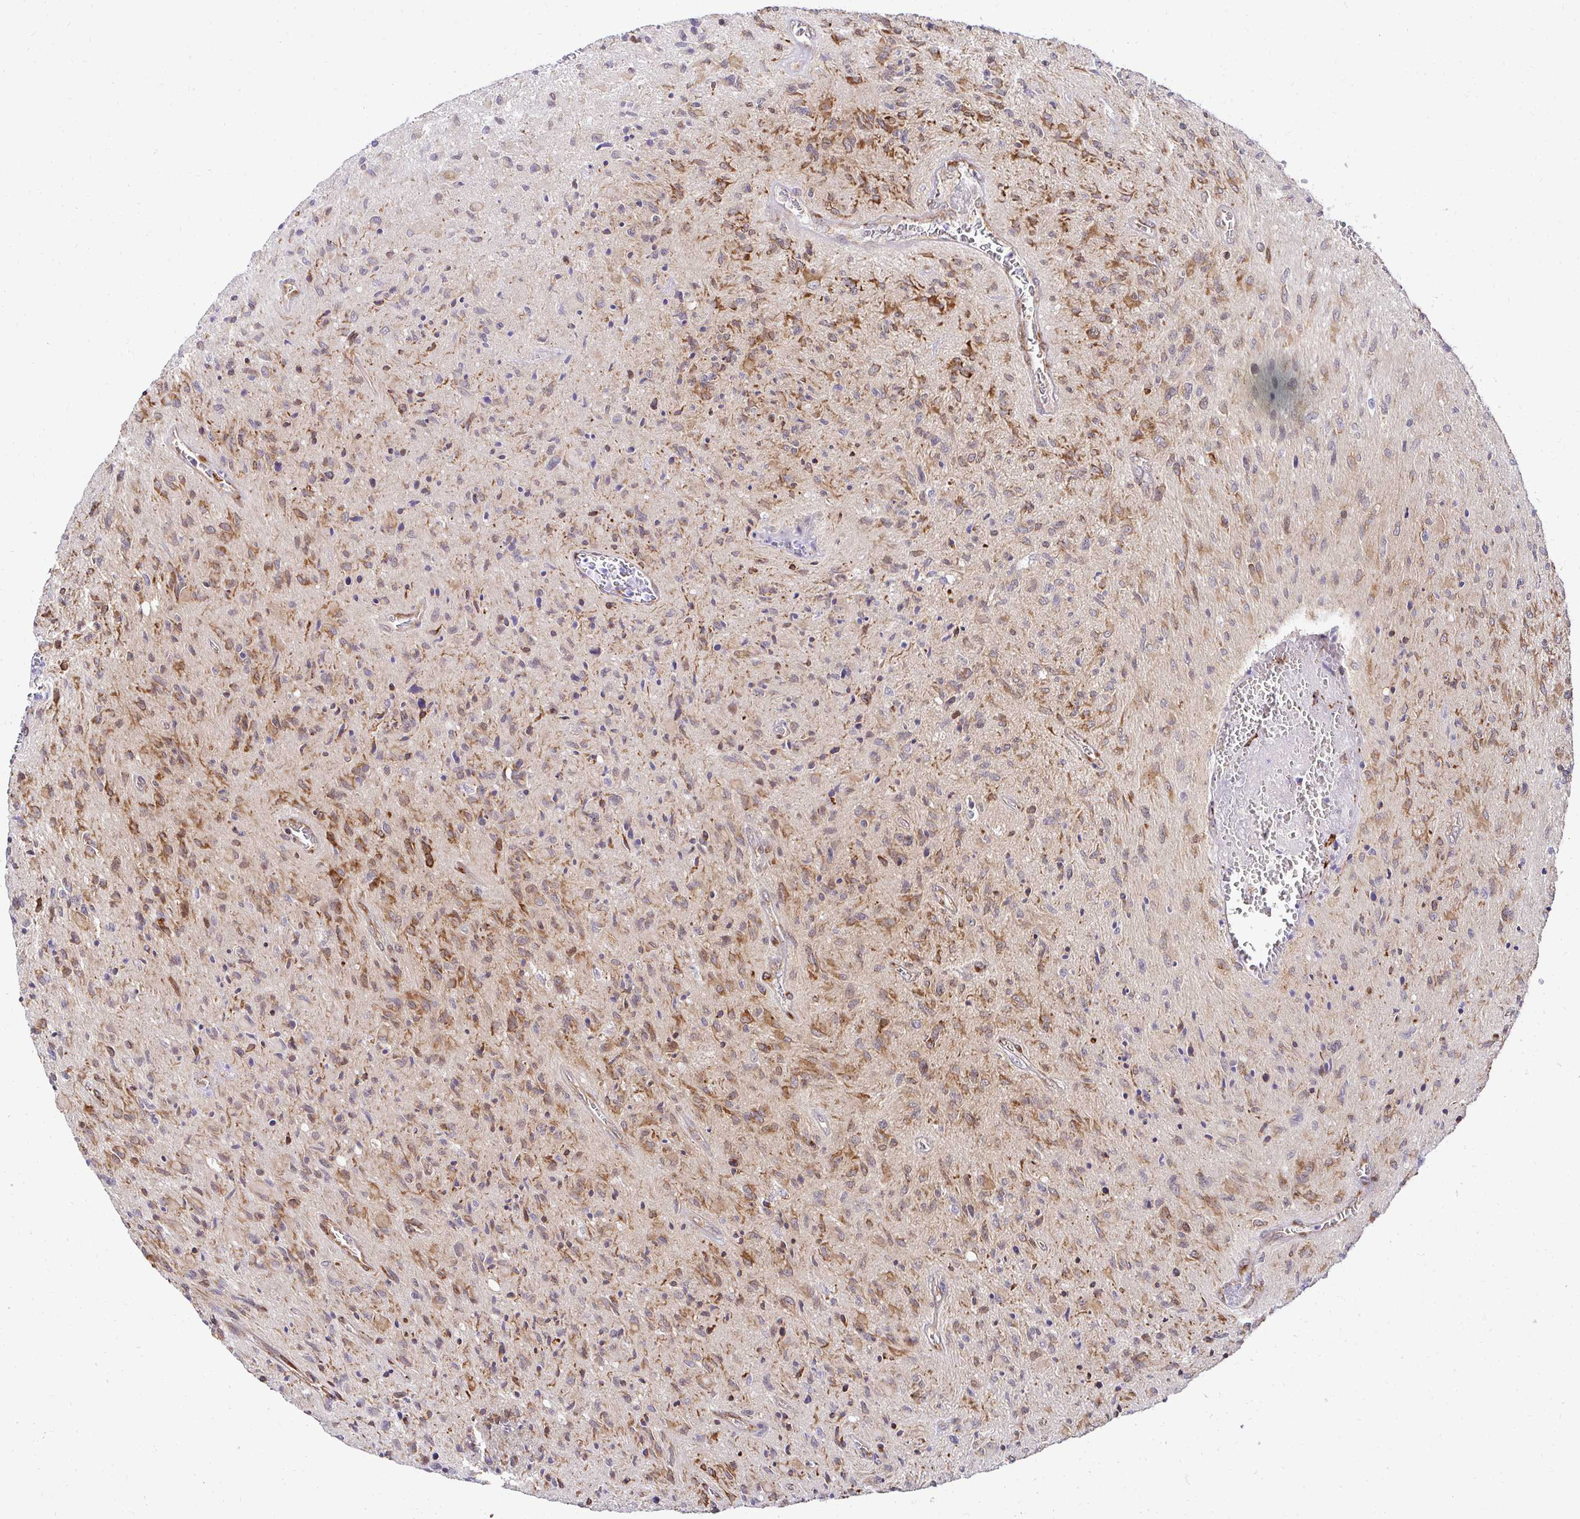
{"staining": {"intensity": "moderate", "quantity": ">75%", "location": "cytoplasmic/membranous"}, "tissue": "glioma", "cell_type": "Tumor cells", "image_type": "cancer", "snomed": [{"axis": "morphology", "description": "Glioma, malignant, High grade"}, {"axis": "topography", "description": "Brain"}], "caption": "IHC (DAB) staining of glioma displays moderate cytoplasmic/membranous protein positivity in approximately >75% of tumor cells.", "gene": "HPS1", "patient": {"sex": "male", "age": 54}}